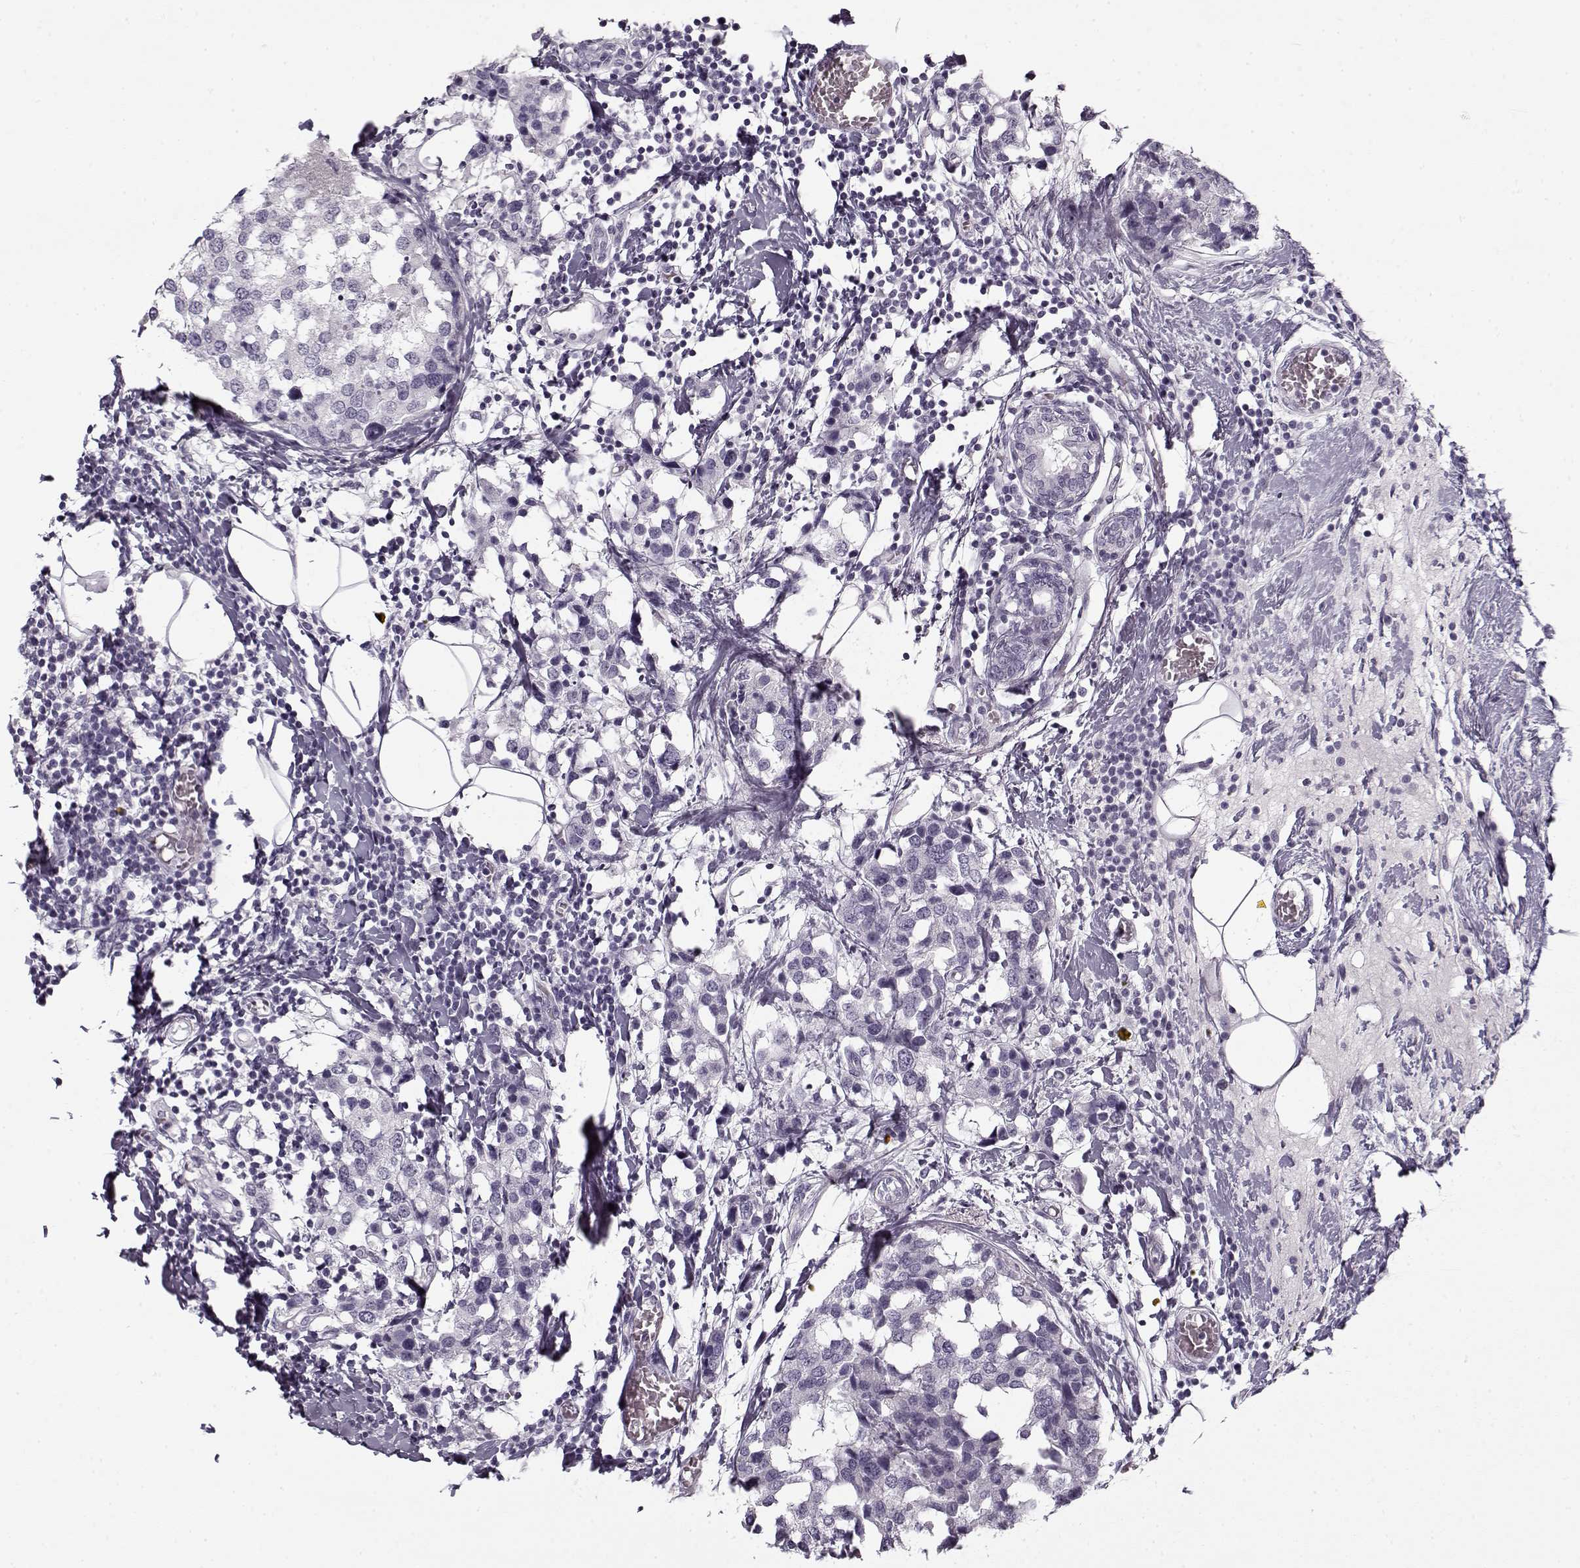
{"staining": {"intensity": "negative", "quantity": "none", "location": "none"}, "tissue": "breast cancer", "cell_type": "Tumor cells", "image_type": "cancer", "snomed": [{"axis": "morphology", "description": "Lobular carcinoma"}, {"axis": "topography", "description": "Breast"}], "caption": "IHC micrograph of human breast cancer stained for a protein (brown), which reveals no staining in tumor cells. The staining is performed using DAB (3,3'-diaminobenzidine) brown chromogen with nuclei counter-stained in using hematoxylin.", "gene": "PNMT", "patient": {"sex": "female", "age": 59}}